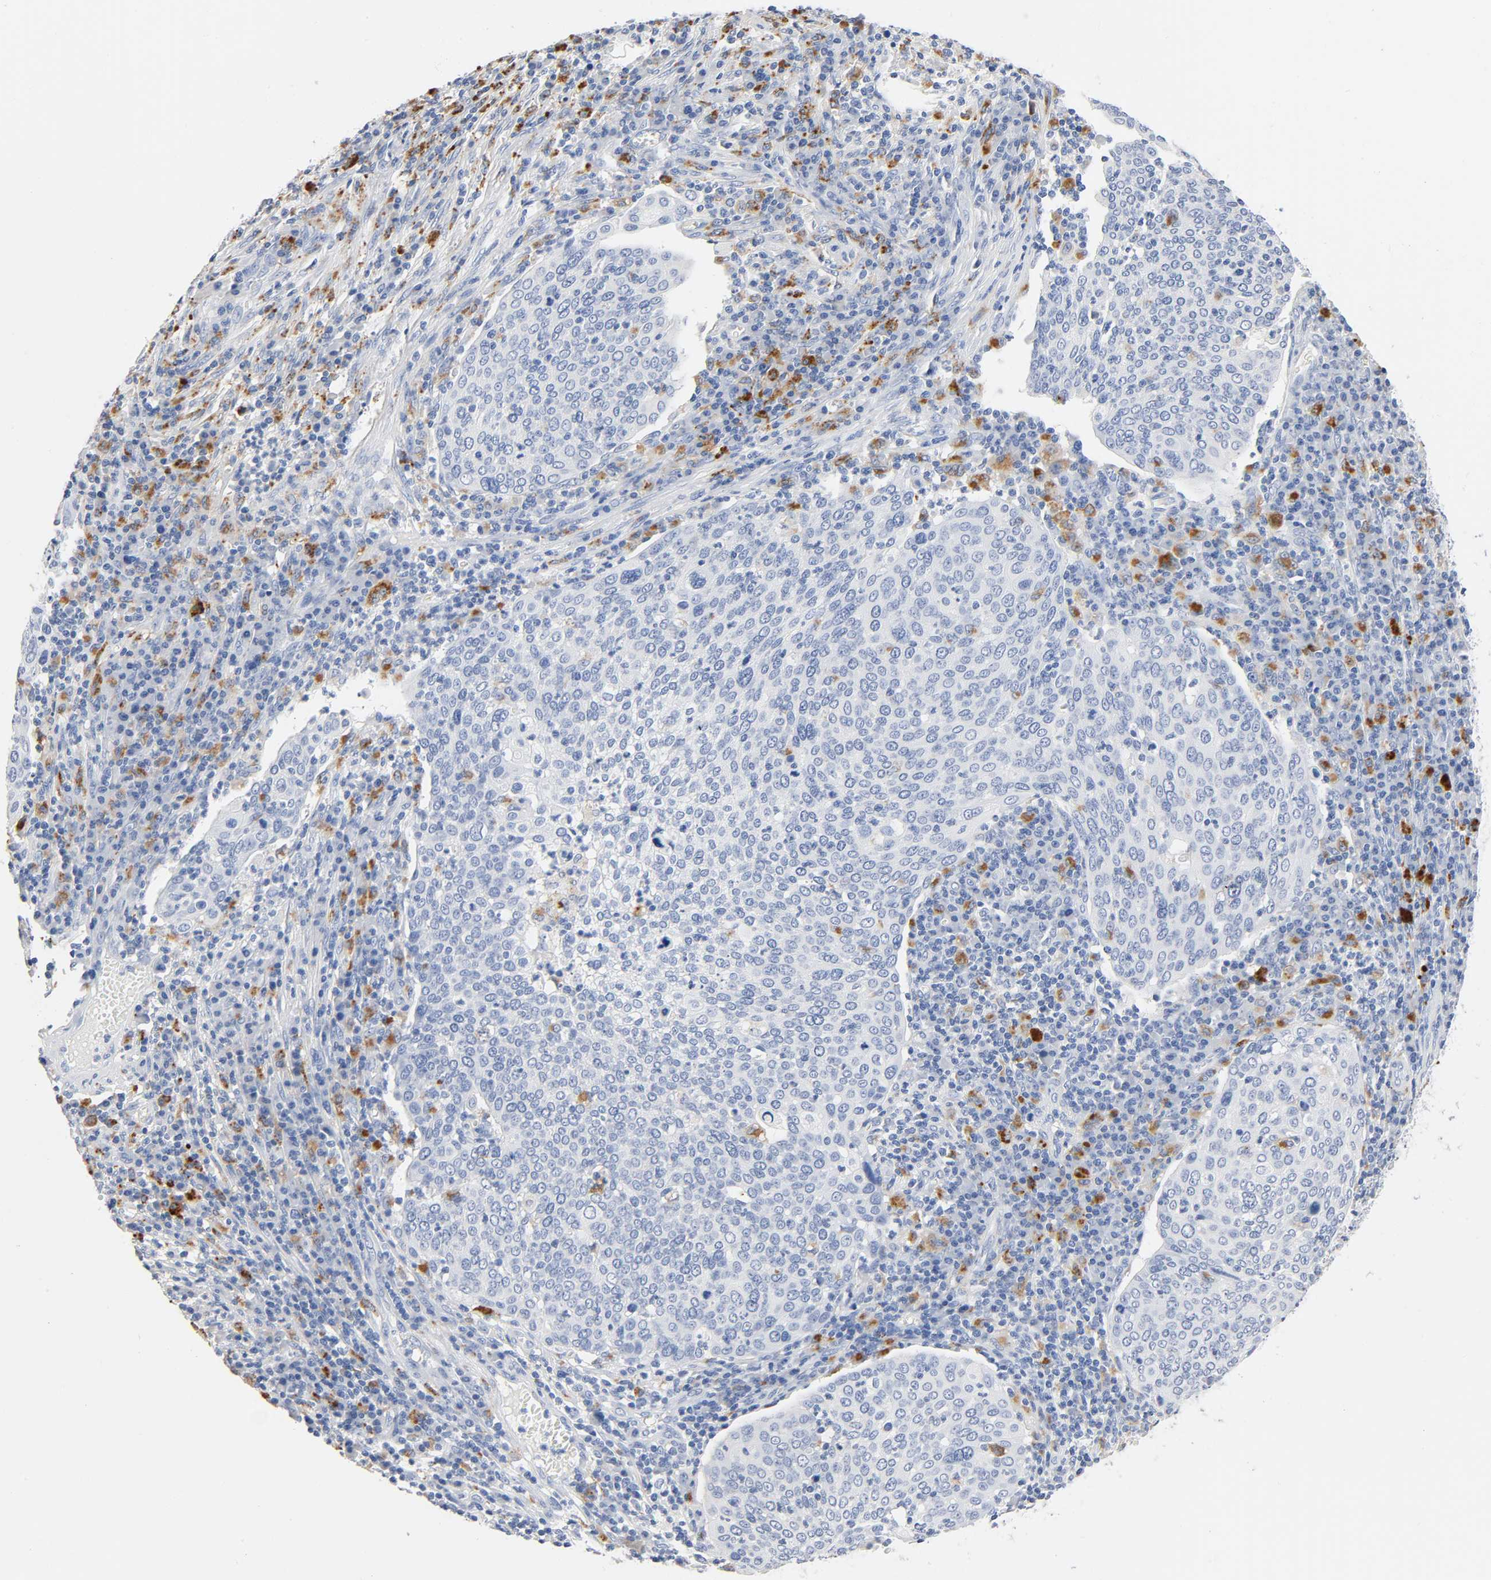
{"staining": {"intensity": "negative", "quantity": "none", "location": "none"}, "tissue": "cervical cancer", "cell_type": "Tumor cells", "image_type": "cancer", "snomed": [{"axis": "morphology", "description": "Squamous cell carcinoma, NOS"}, {"axis": "topography", "description": "Cervix"}], "caption": "The image demonstrates no significant staining in tumor cells of cervical squamous cell carcinoma. (Brightfield microscopy of DAB (3,3'-diaminobenzidine) immunohistochemistry at high magnification).", "gene": "PLP1", "patient": {"sex": "female", "age": 40}}